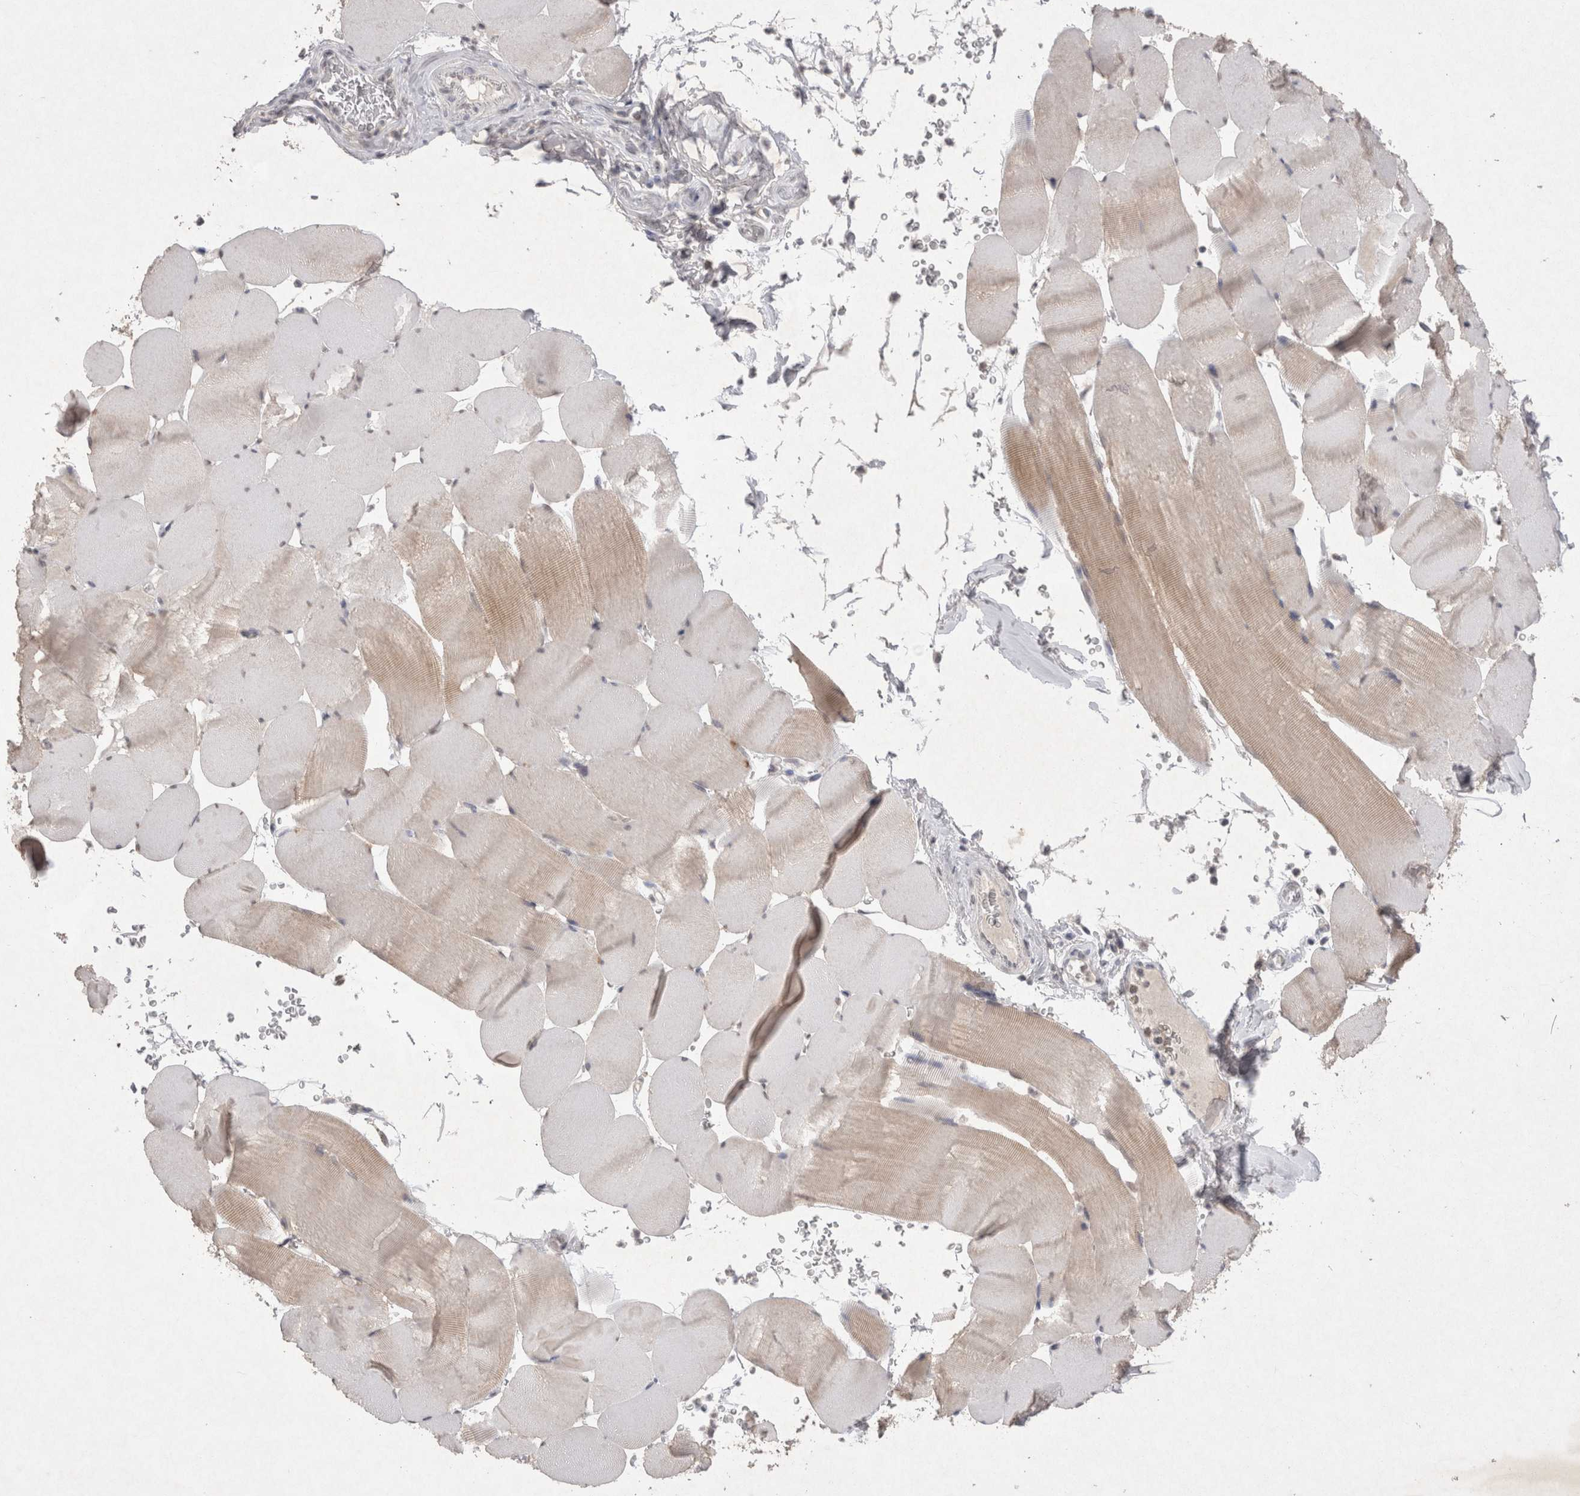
{"staining": {"intensity": "weak", "quantity": "<25%", "location": "cytoplasmic/membranous"}, "tissue": "skeletal muscle", "cell_type": "Myocytes", "image_type": "normal", "snomed": [{"axis": "morphology", "description": "Normal tissue, NOS"}, {"axis": "topography", "description": "Skeletal muscle"}], "caption": "Image shows no significant protein expression in myocytes of benign skeletal muscle.", "gene": "LYVE1", "patient": {"sex": "male", "age": 62}}